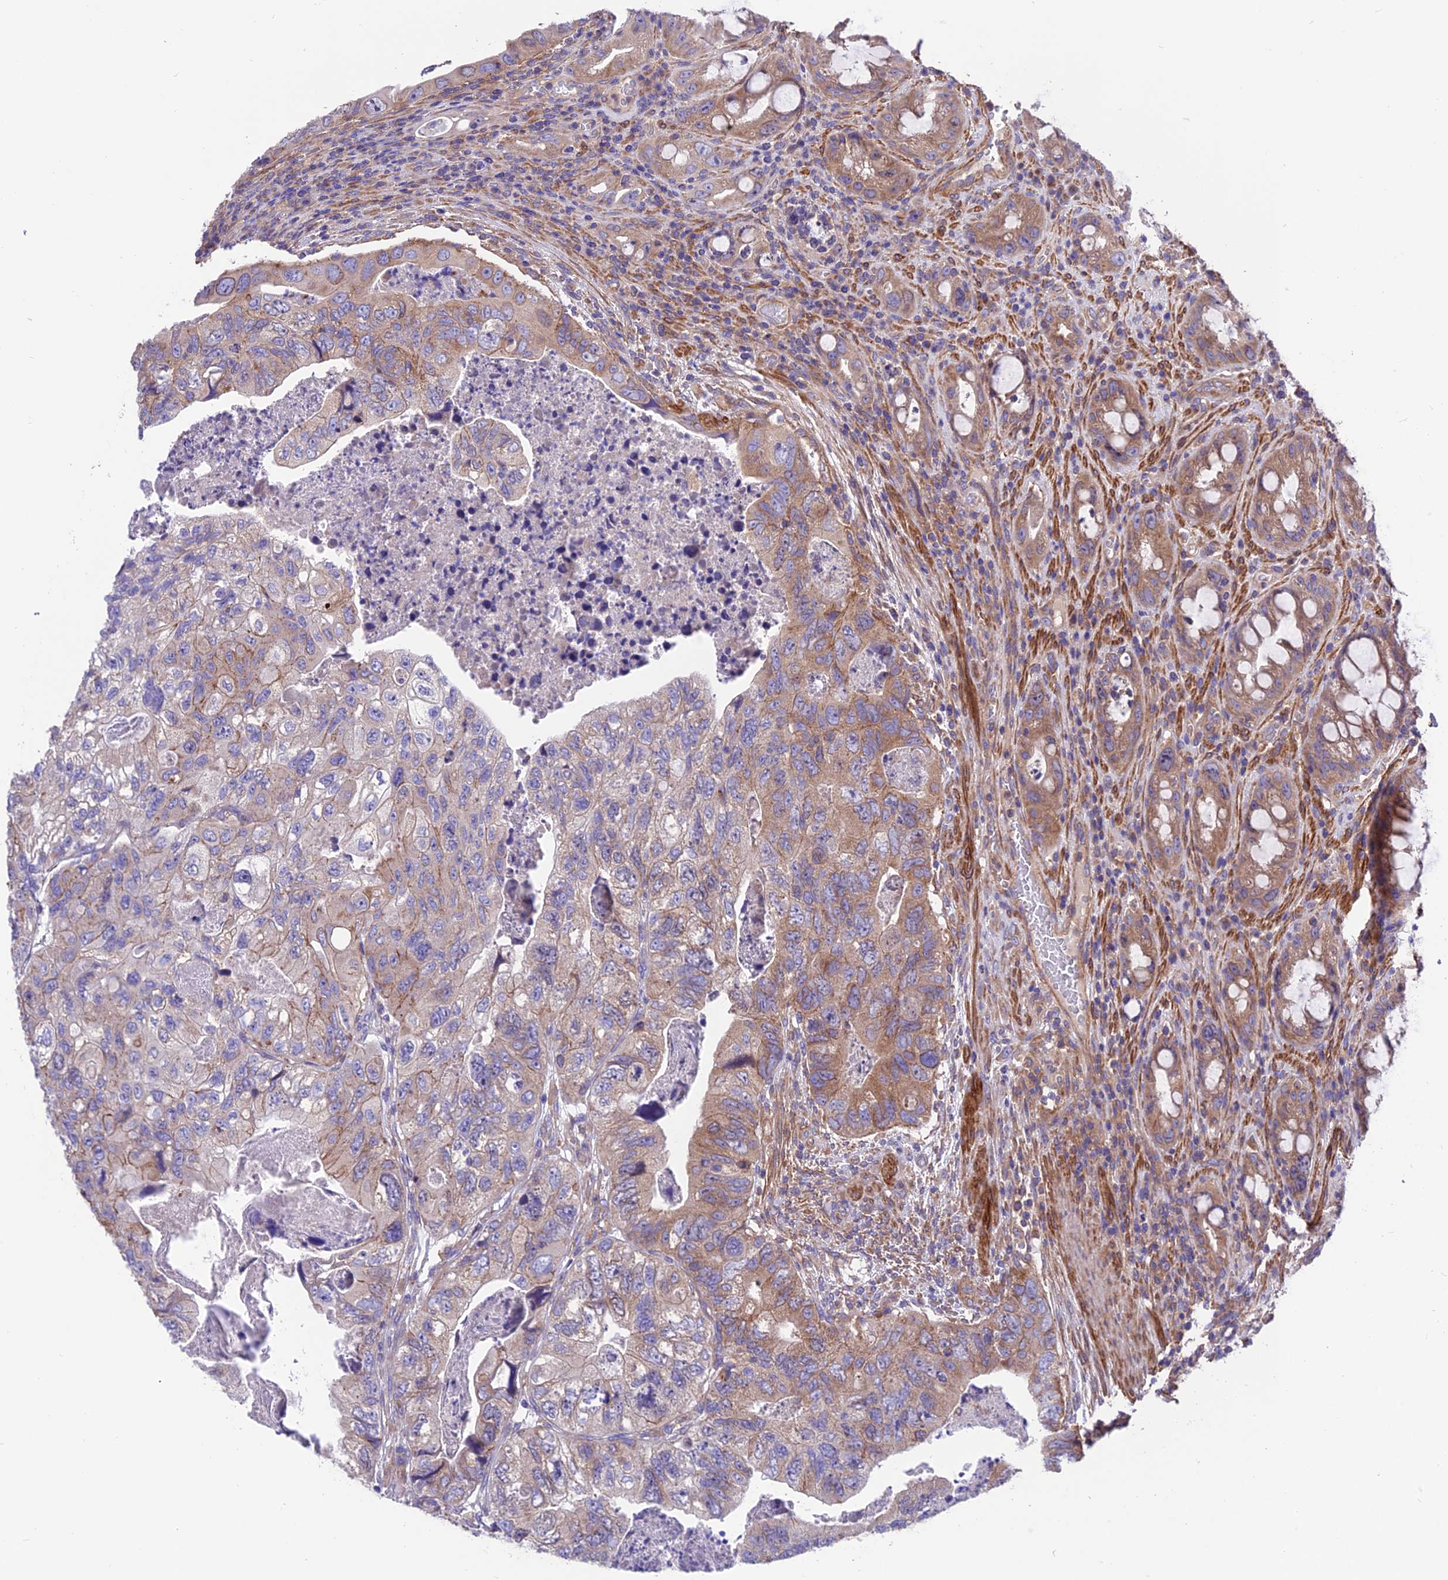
{"staining": {"intensity": "moderate", "quantity": "25%-75%", "location": "cytoplasmic/membranous"}, "tissue": "colorectal cancer", "cell_type": "Tumor cells", "image_type": "cancer", "snomed": [{"axis": "morphology", "description": "Adenocarcinoma, NOS"}, {"axis": "topography", "description": "Rectum"}], "caption": "A brown stain labels moderate cytoplasmic/membranous expression of a protein in human colorectal cancer (adenocarcinoma) tumor cells.", "gene": "VPS16", "patient": {"sex": "male", "age": 63}}